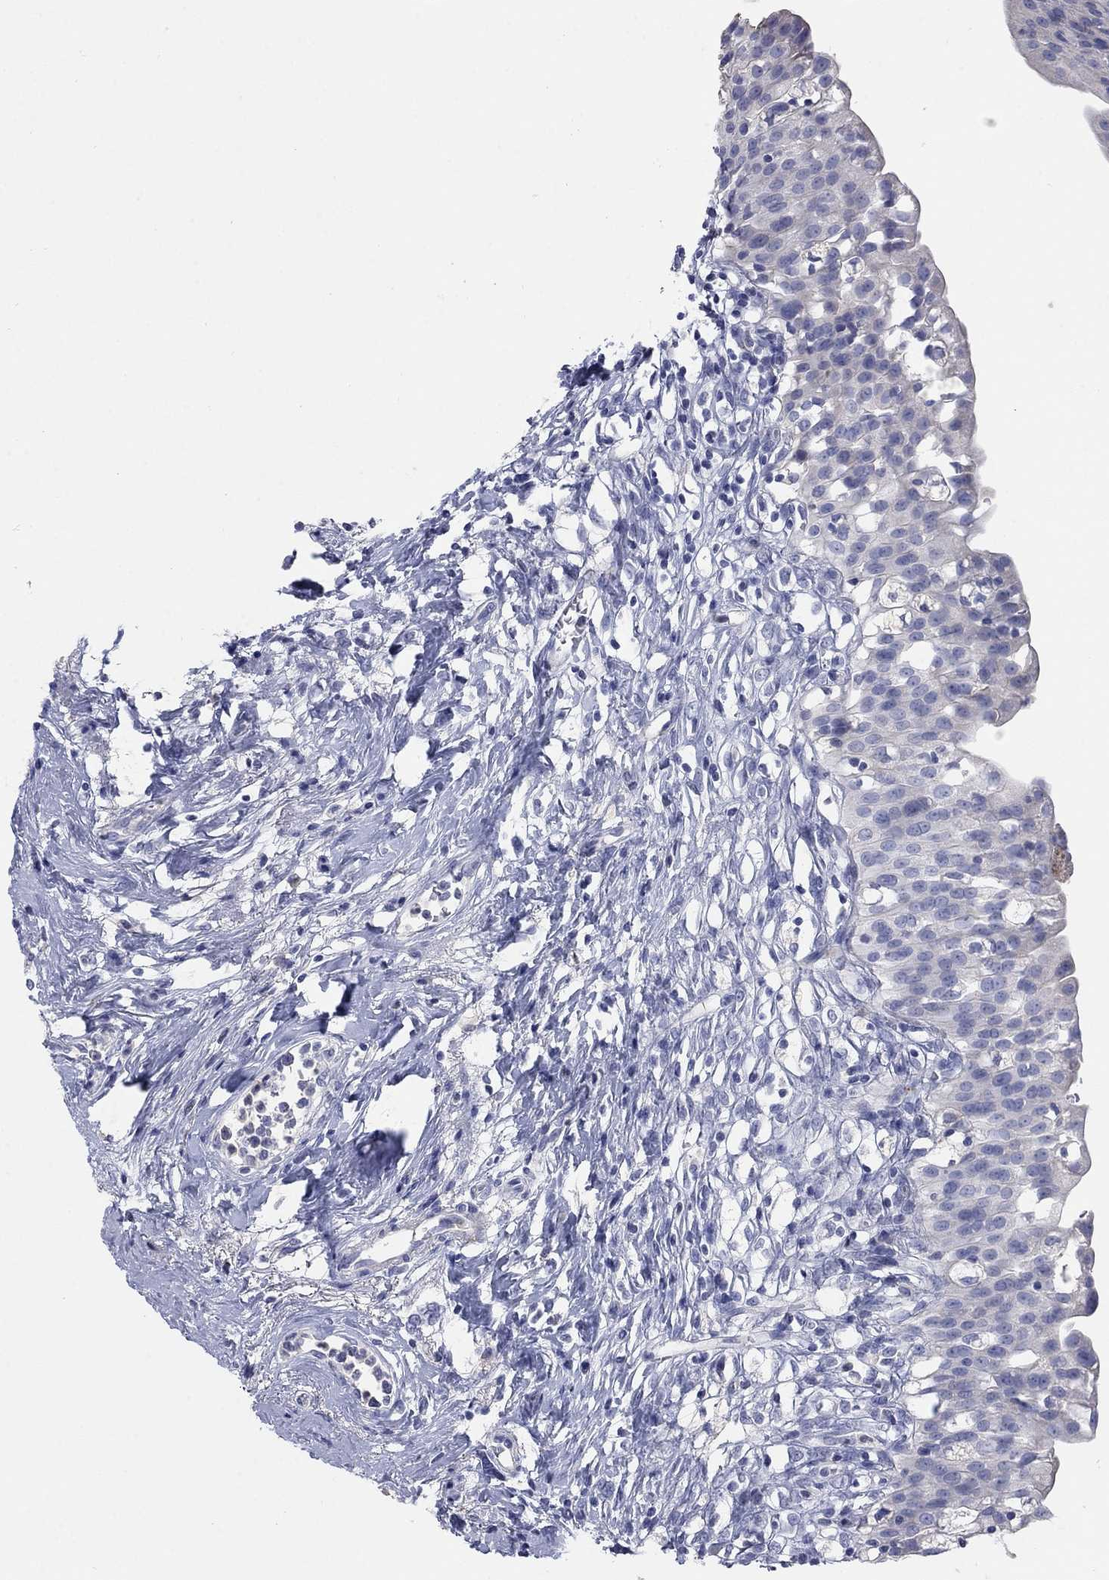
{"staining": {"intensity": "negative", "quantity": "none", "location": "none"}, "tissue": "urinary bladder", "cell_type": "Urothelial cells", "image_type": "normal", "snomed": [{"axis": "morphology", "description": "Normal tissue, NOS"}, {"axis": "topography", "description": "Urinary bladder"}], "caption": "IHC of benign urinary bladder shows no positivity in urothelial cells.", "gene": "TMEM249", "patient": {"sex": "male", "age": 76}}